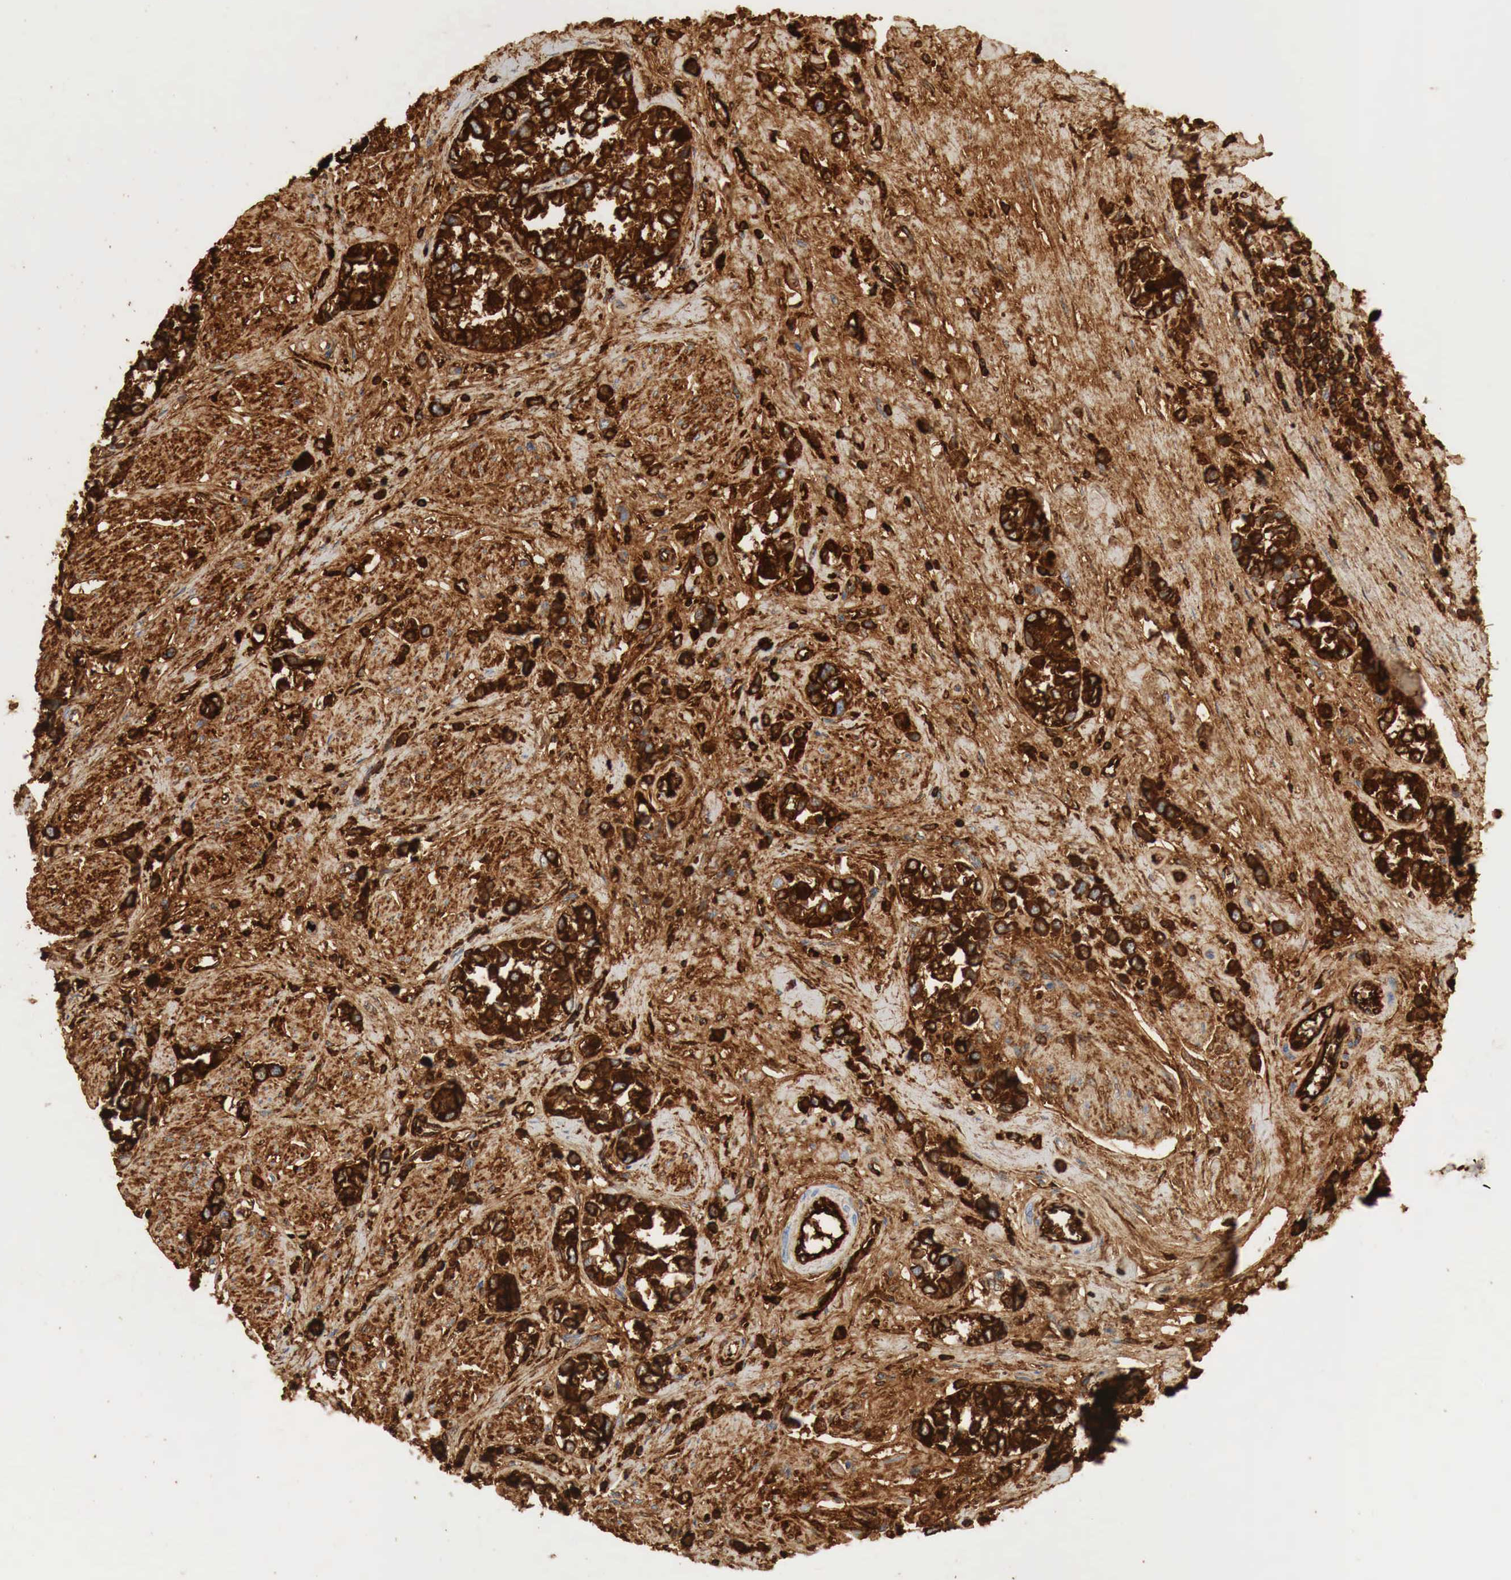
{"staining": {"intensity": "strong", "quantity": ">75%", "location": "cytoplasmic/membranous"}, "tissue": "stomach cancer", "cell_type": "Tumor cells", "image_type": "cancer", "snomed": [{"axis": "morphology", "description": "Adenocarcinoma, NOS"}, {"axis": "topography", "description": "Stomach, upper"}], "caption": "Human stomach cancer stained for a protein (brown) shows strong cytoplasmic/membranous positive staining in approximately >75% of tumor cells.", "gene": "IGLC3", "patient": {"sex": "male", "age": 76}}